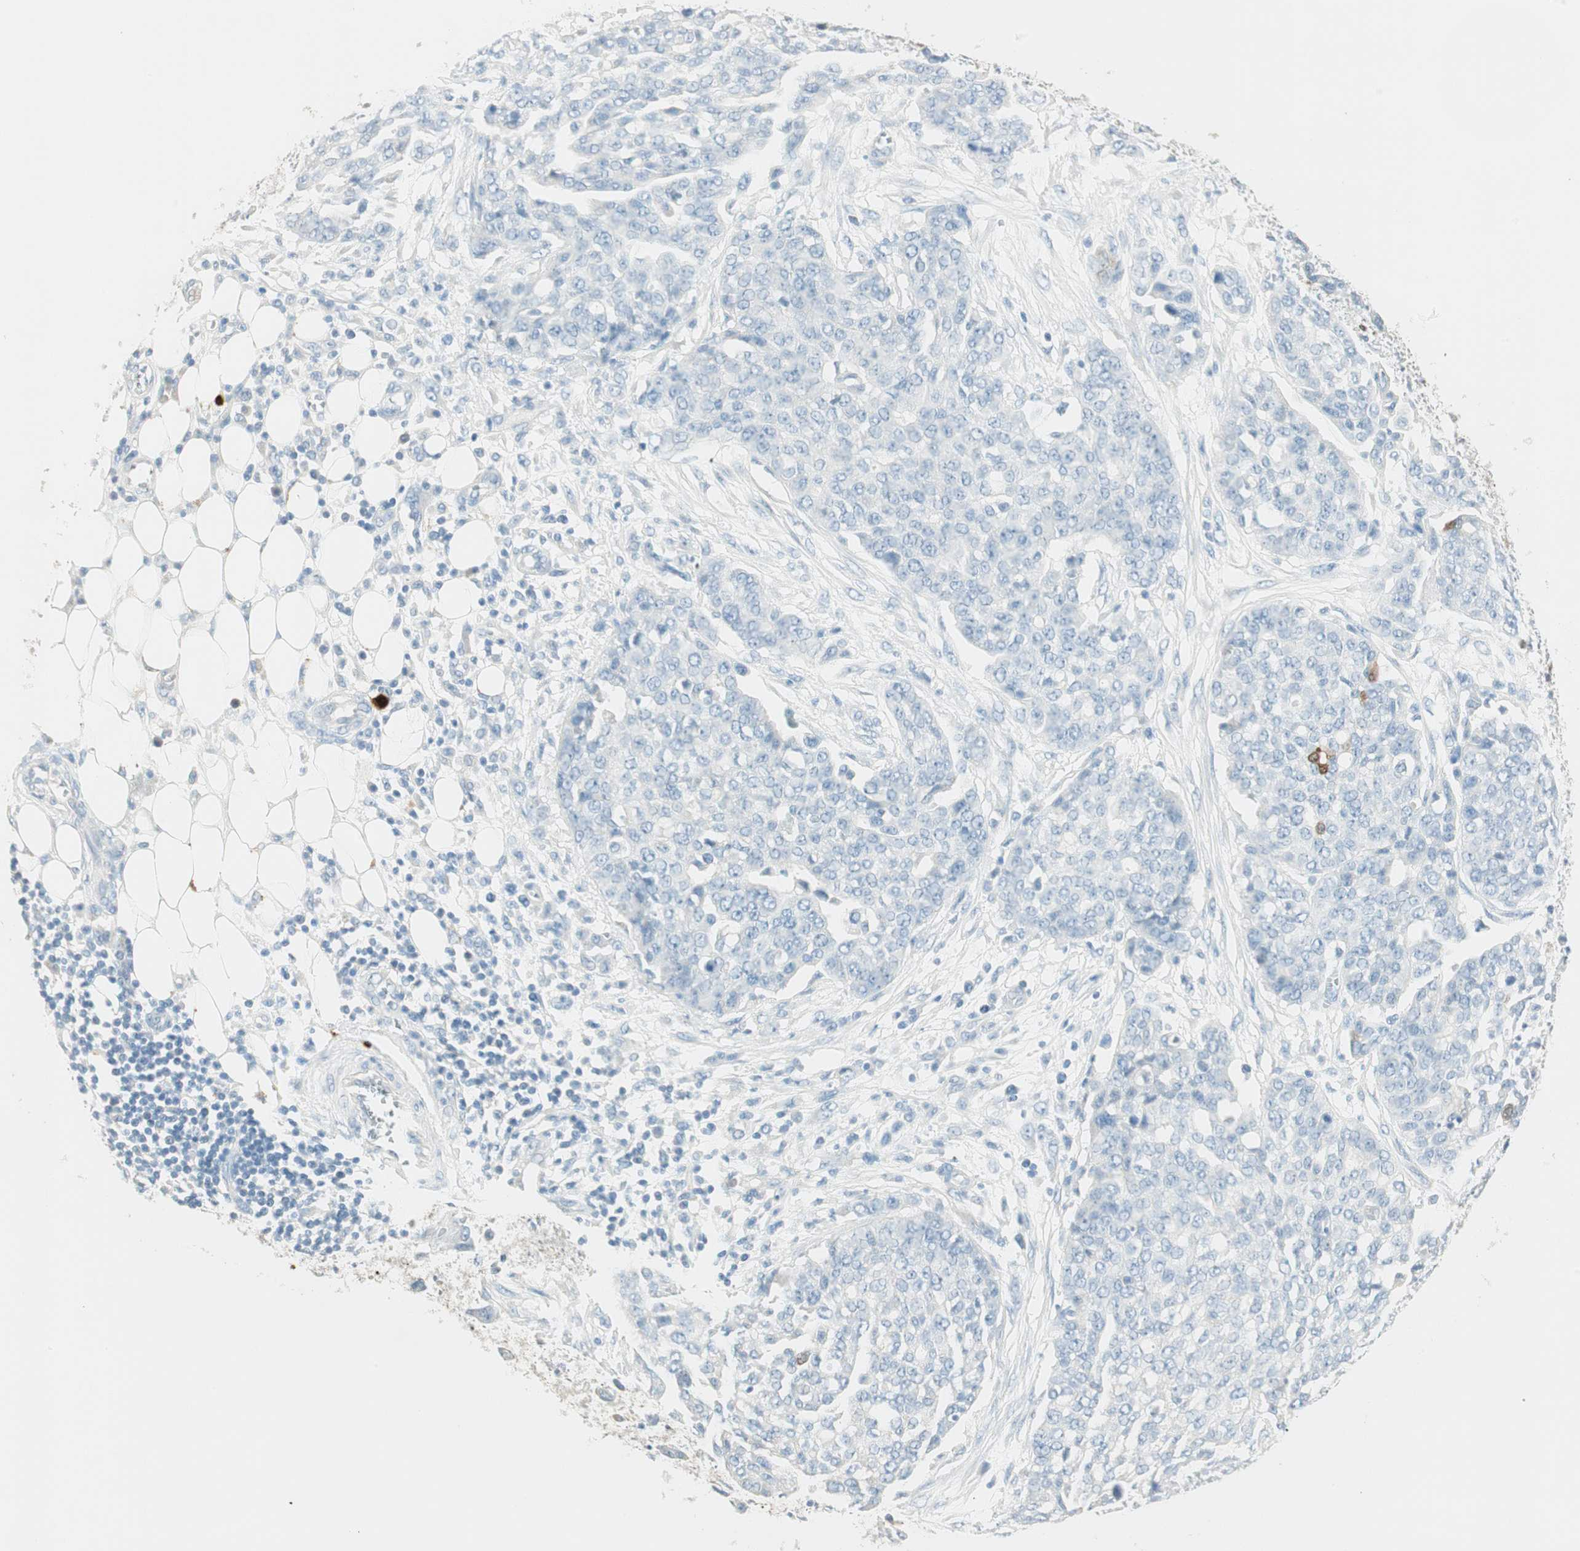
{"staining": {"intensity": "negative", "quantity": "none", "location": "none"}, "tissue": "ovarian cancer", "cell_type": "Tumor cells", "image_type": "cancer", "snomed": [{"axis": "morphology", "description": "Cystadenocarcinoma, serous, NOS"}, {"axis": "topography", "description": "Soft tissue"}, {"axis": "topography", "description": "Ovary"}], "caption": "Human serous cystadenocarcinoma (ovarian) stained for a protein using immunohistochemistry reveals no positivity in tumor cells.", "gene": "HPGD", "patient": {"sex": "female", "age": 57}}